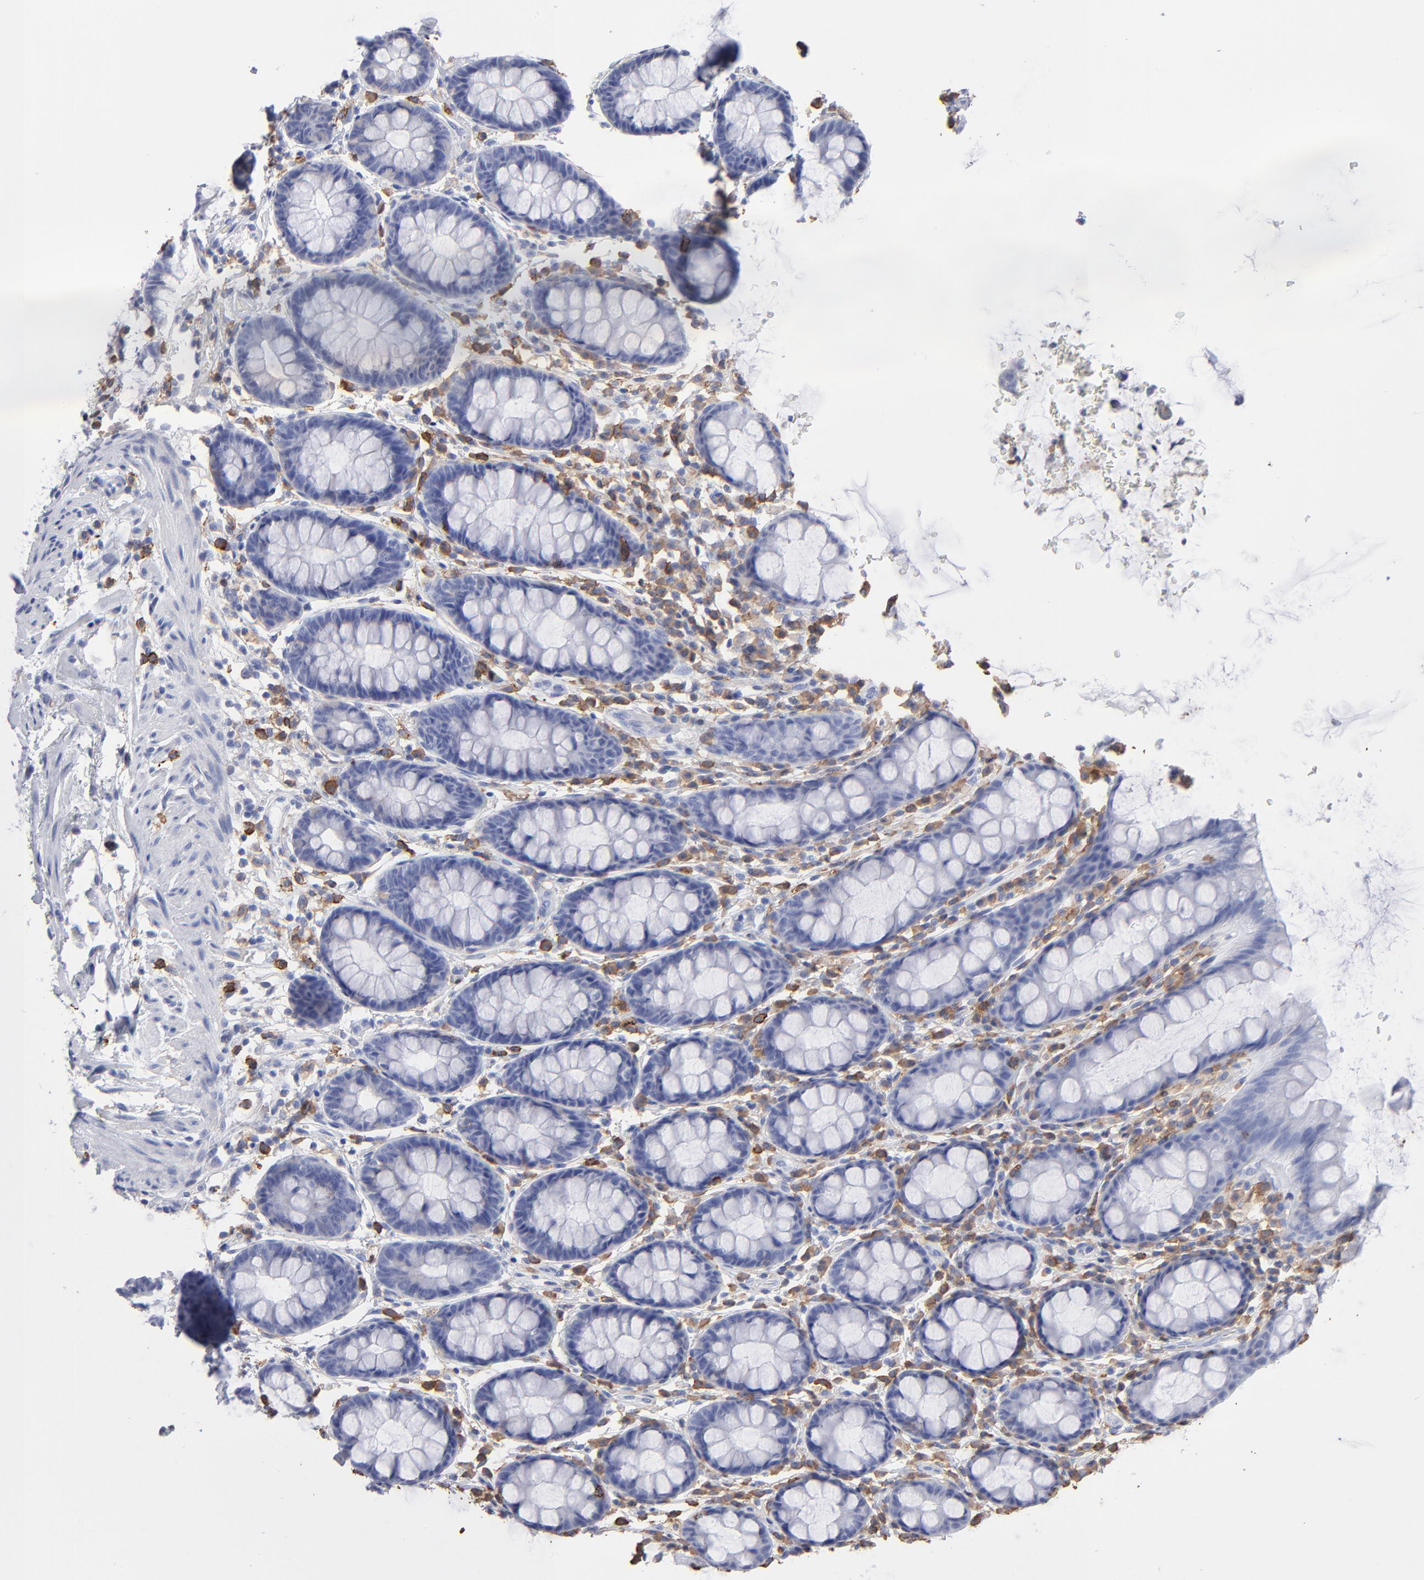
{"staining": {"intensity": "negative", "quantity": "none", "location": "none"}, "tissue": "rectum", "cell_type": "Glandular cells", "image_type": "normal", "snomed": [{"axis": "morphology", "description": "Normal tissue, NOS"}, {"axis": "topography", "description": "Rectum"}], "caption": "High magnification brightfield microscopy of benign rectum stained with DAB (brown) and counterstained with hematoxylin (blue): glandular cells show no significant positivity. The staining was performed using DAB to visualize the protein expression in brown, while the nuclei were stained in blue with hematoxylin (Magnification: 20x).", "gene": "LAT2", "patient": {"sex": "male", "age": 92}}